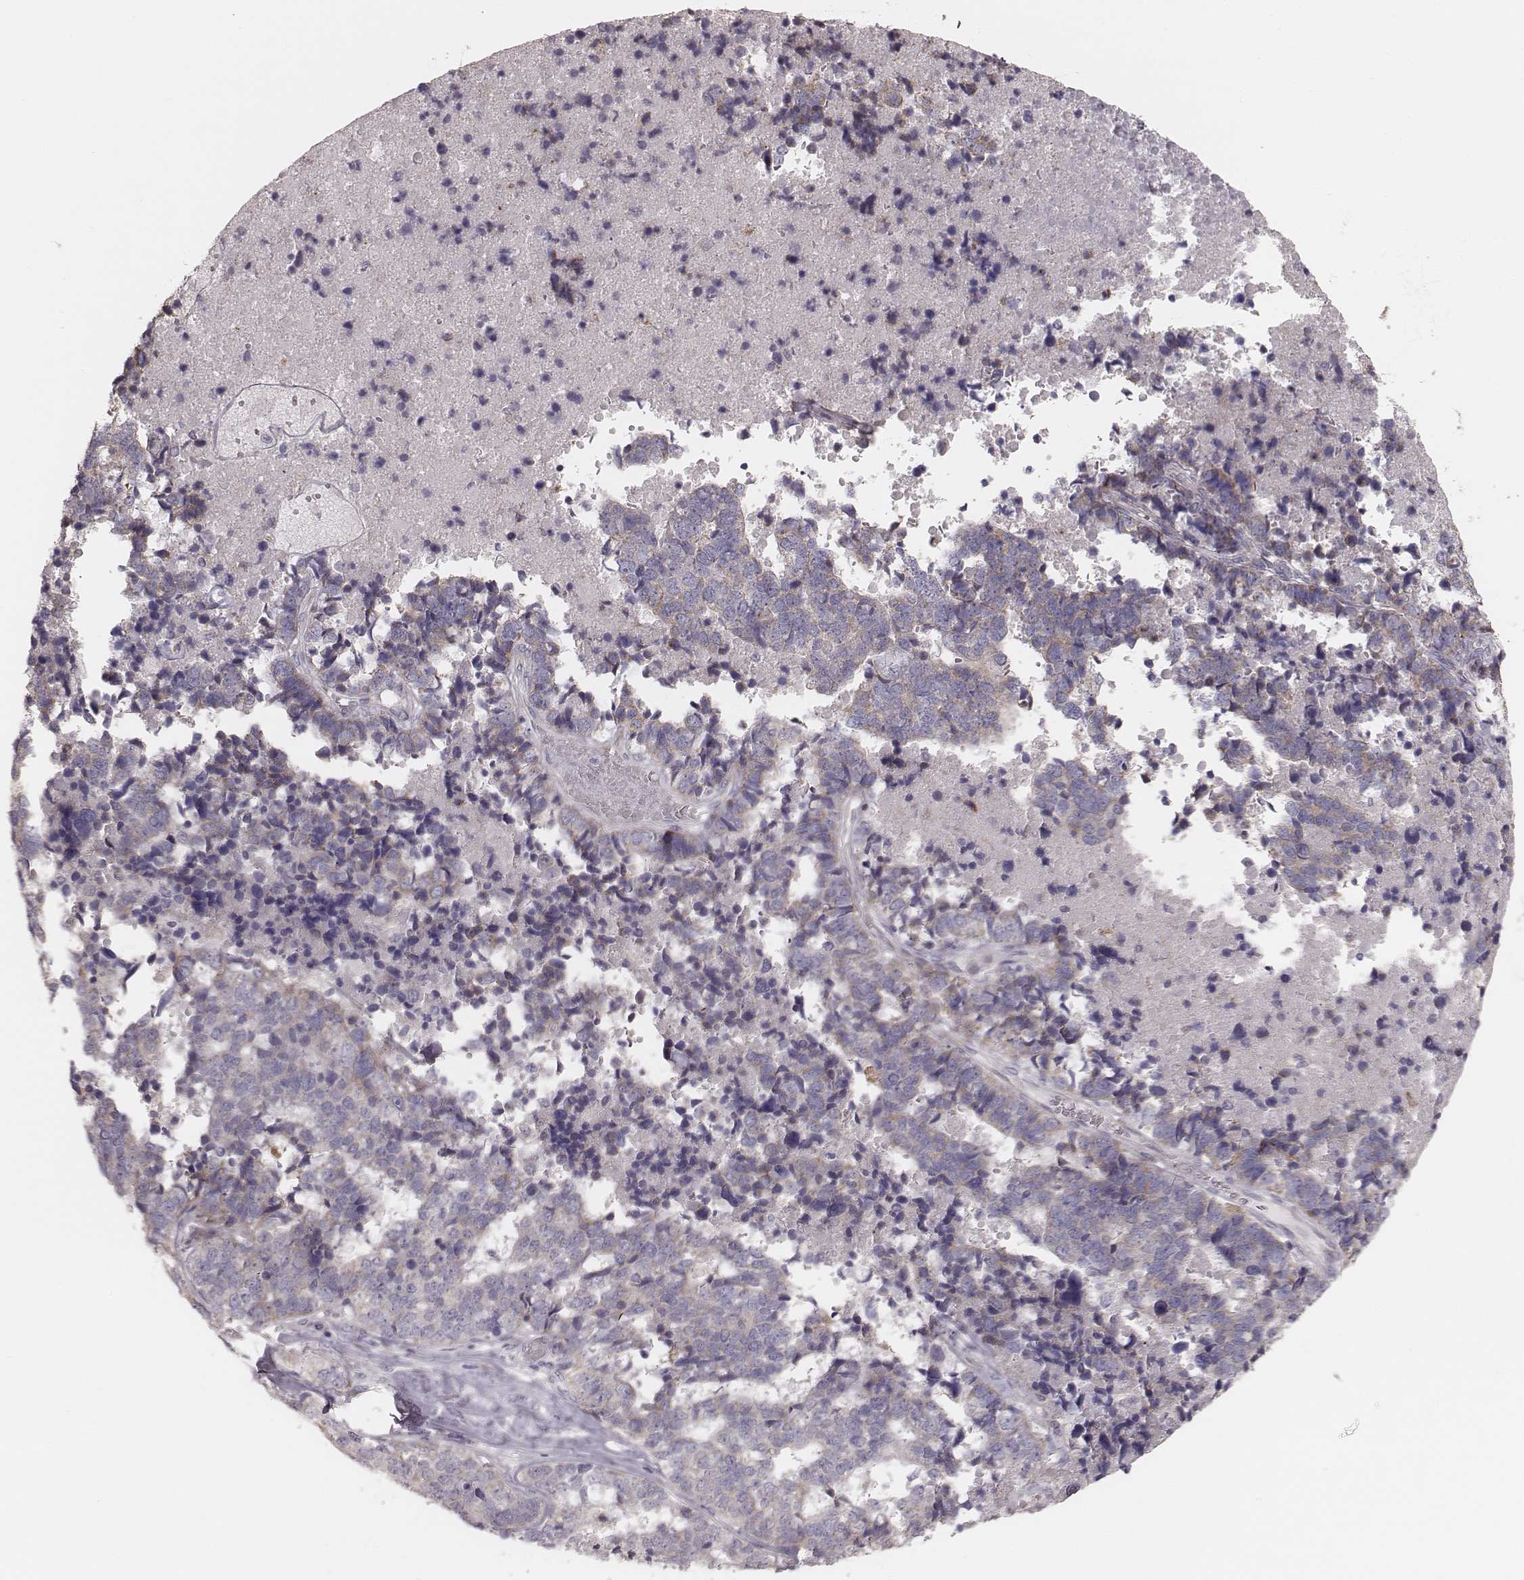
{"staining": {"intensity": "moderate", "quantity": "<25%", "location": "cytoplasmic/membranous"}, "tissue": "stomach cancer", "cell_type": "Tumor cells", "image_type": "cancer", "snomed": [{"axis": "morphology", "description": "Adenocarcinoma, NOS"}, {"axis": "topography", "description": "Stomach"}], "caption": "Protein staining of stomach cancer tissue shows moderate cytoplasmic/membranous positivity in approximately <25% of tumor cells.", "gene": "KIF5C", "patient": {"sex": "male", "age": 69}}